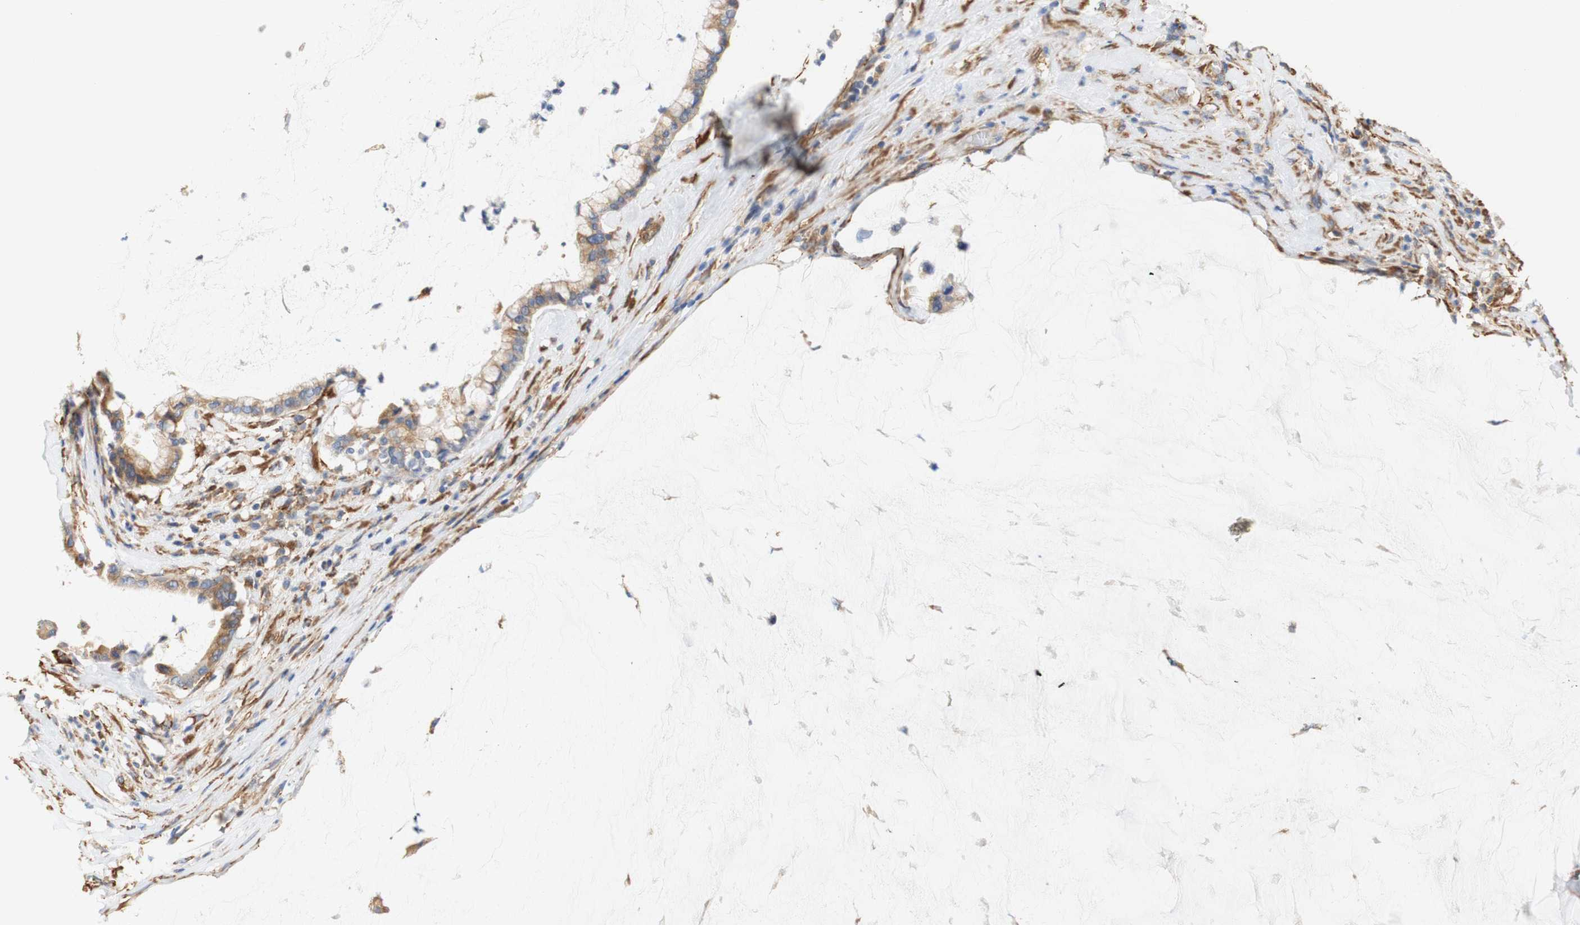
{"staining": {"intensity": "moderate", "quantity": ">75%", "location": "cytoplasmic/membranous"}, "tissue": "pancreatic cancer", "cell_type": "Tumor cells", "image_type": "cancer", "snomed": [{"axis": "morphology", "description": "Adenocarcinoma, NOS"}, {"axis": "topography", "description": "Pancreas"}], "caption": "IHC of pancreatic cancer (adenocarcinoma) shows medium levels of moderate cytoplasmic/membranous positivity in approximately >75% of tumor cells.", "gene": "EIF2AK4", "patient": {"sex": "male", "age": 41}}